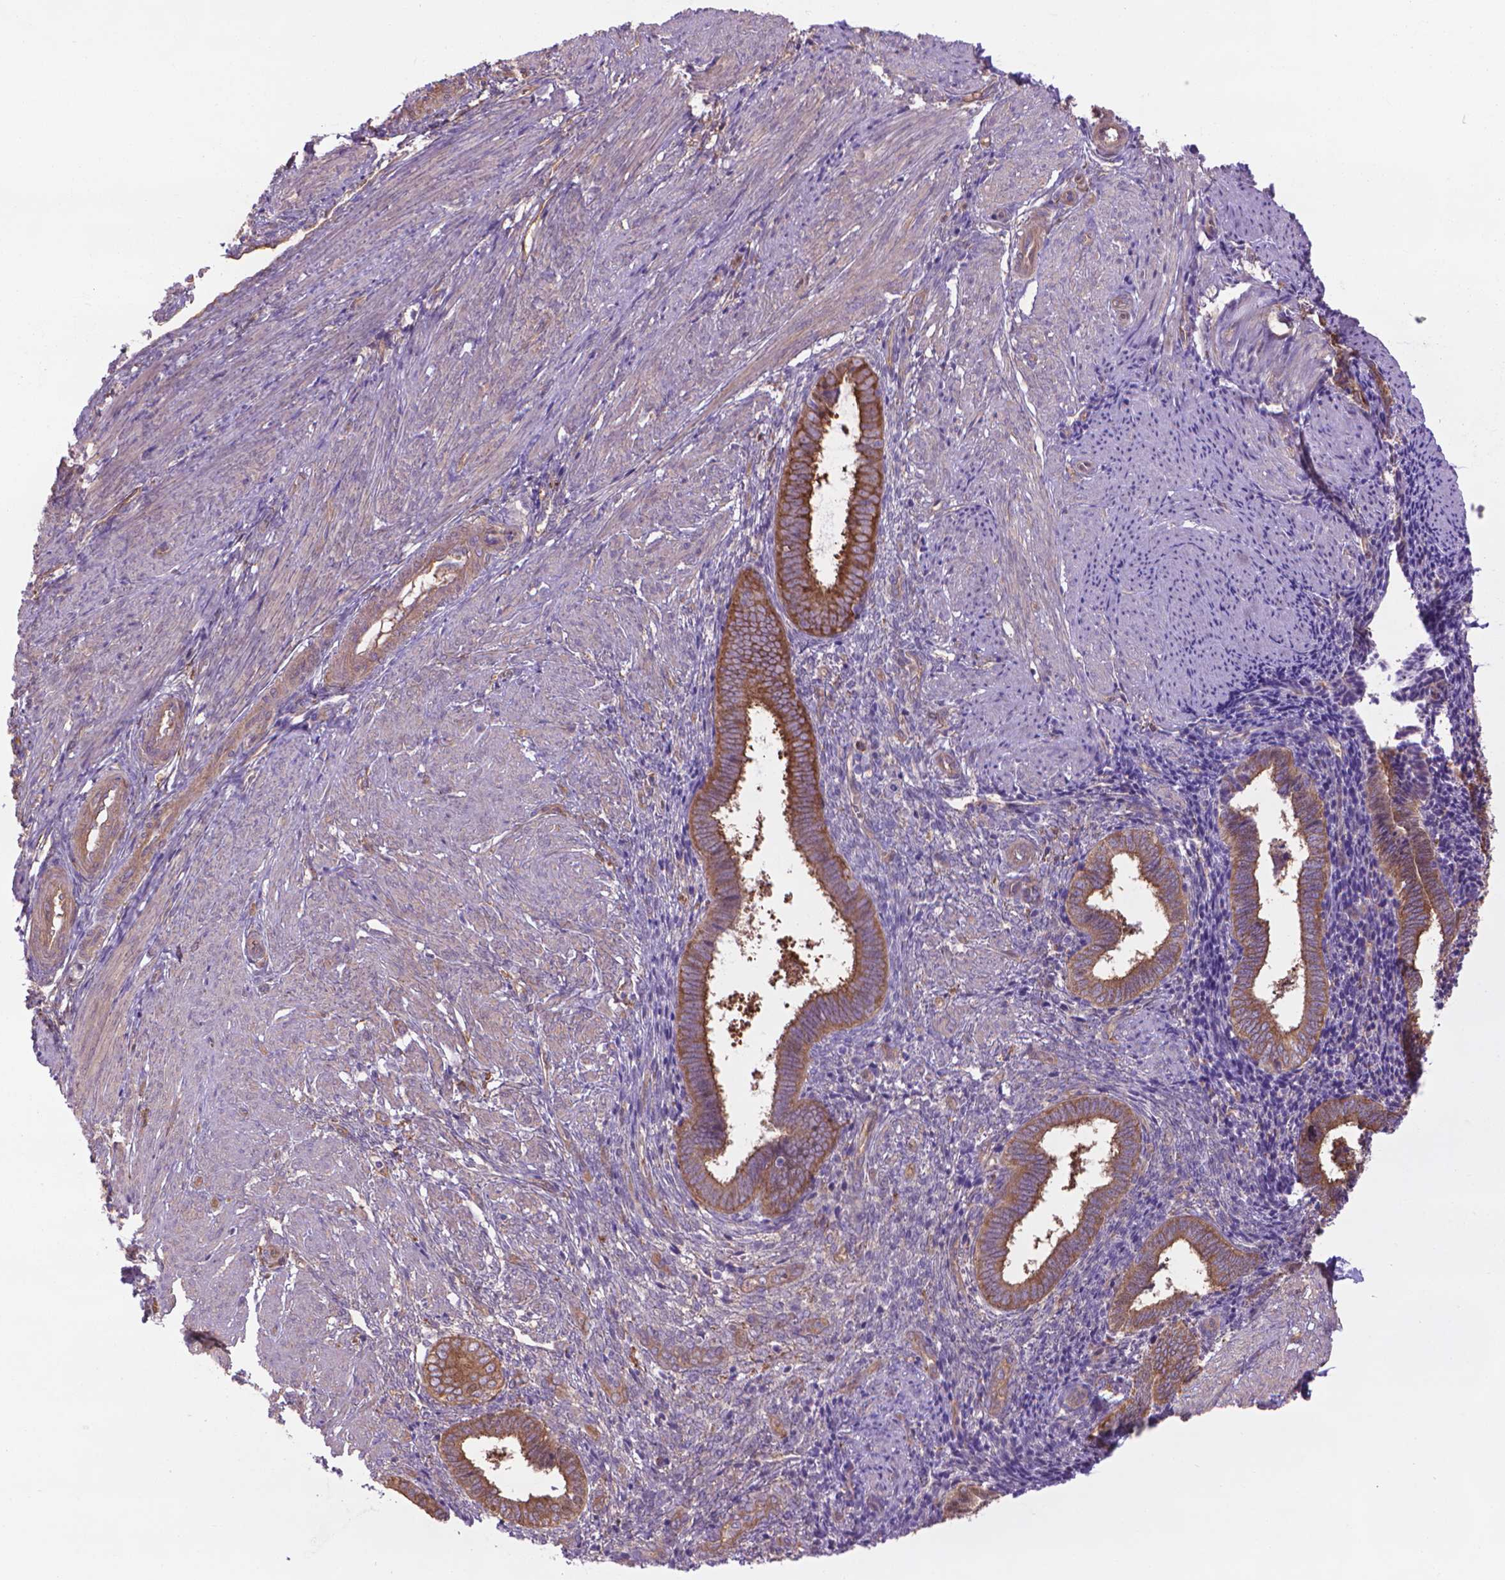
{"staining": {"intensity": "negative", "quantity": "none", "location": "none"}, "tissue": "endometrium", "cell_type": "Cells in endometrial stroma", "image_type": "normal", "snomed": [{"axis": "morphology", "description": "Normal tissue, NOS"}, {"axis": "topography", "description": "Endometrium"}], "caption": "This is an IHC micrograph of benign endometrium. There is no positivity in cells in endometrial stroma.", "gene": "CORO1B", "patient": {"sex": "female", "age": 42}}